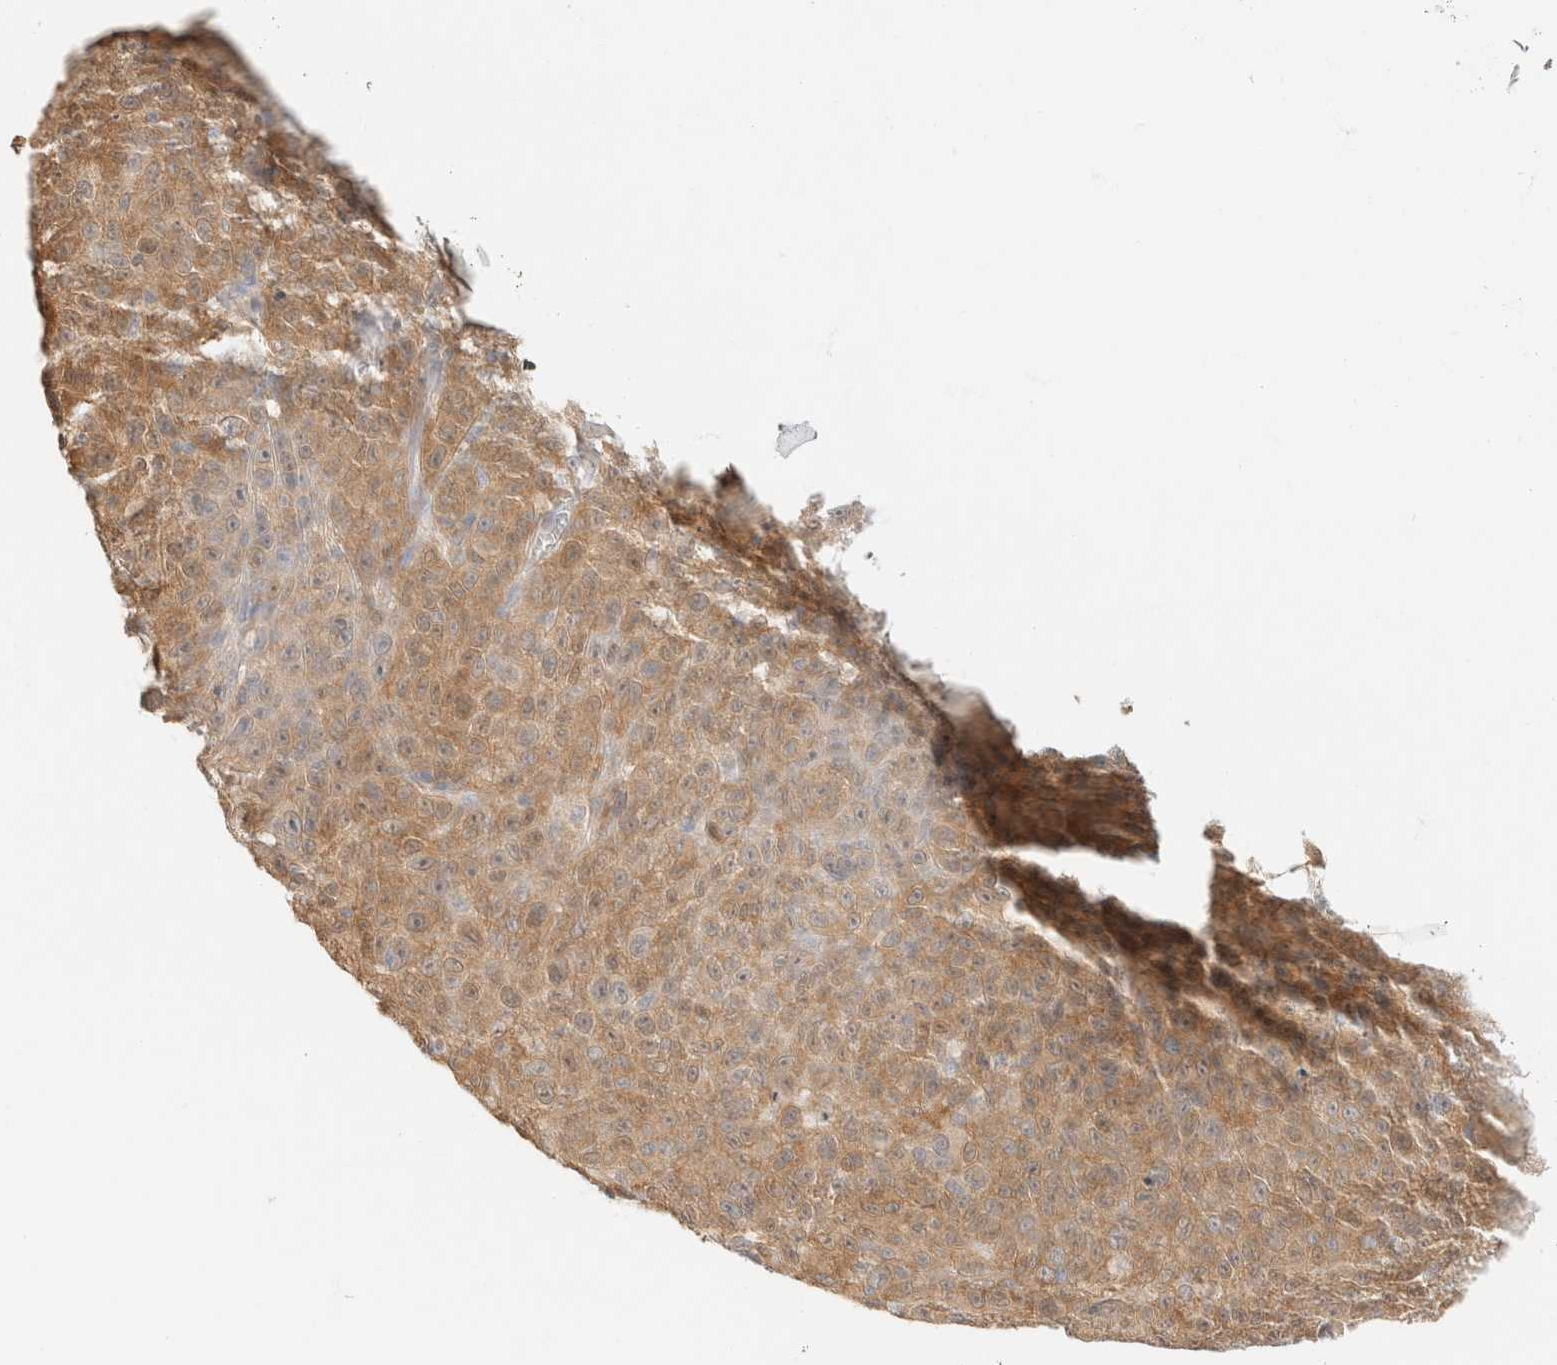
{"staining": {"intensity": "moderate", "quantity": ">75%", "location": "cytoplasmic/membranous"}, "tissue": "melanoma", "cell_type": "Tumor cells", "image_type": "cancer", "snomed": [{"axis": "morphology", "description": "Malignant melanoma, NOS"}, {"axis": "topography", "description": "Skin"}], "caption": "Melanoma stained with a protein marker displays moderate staining in tumor cells.", "gene": "GPI", "patient": {"sex": "female", "age": 82}}